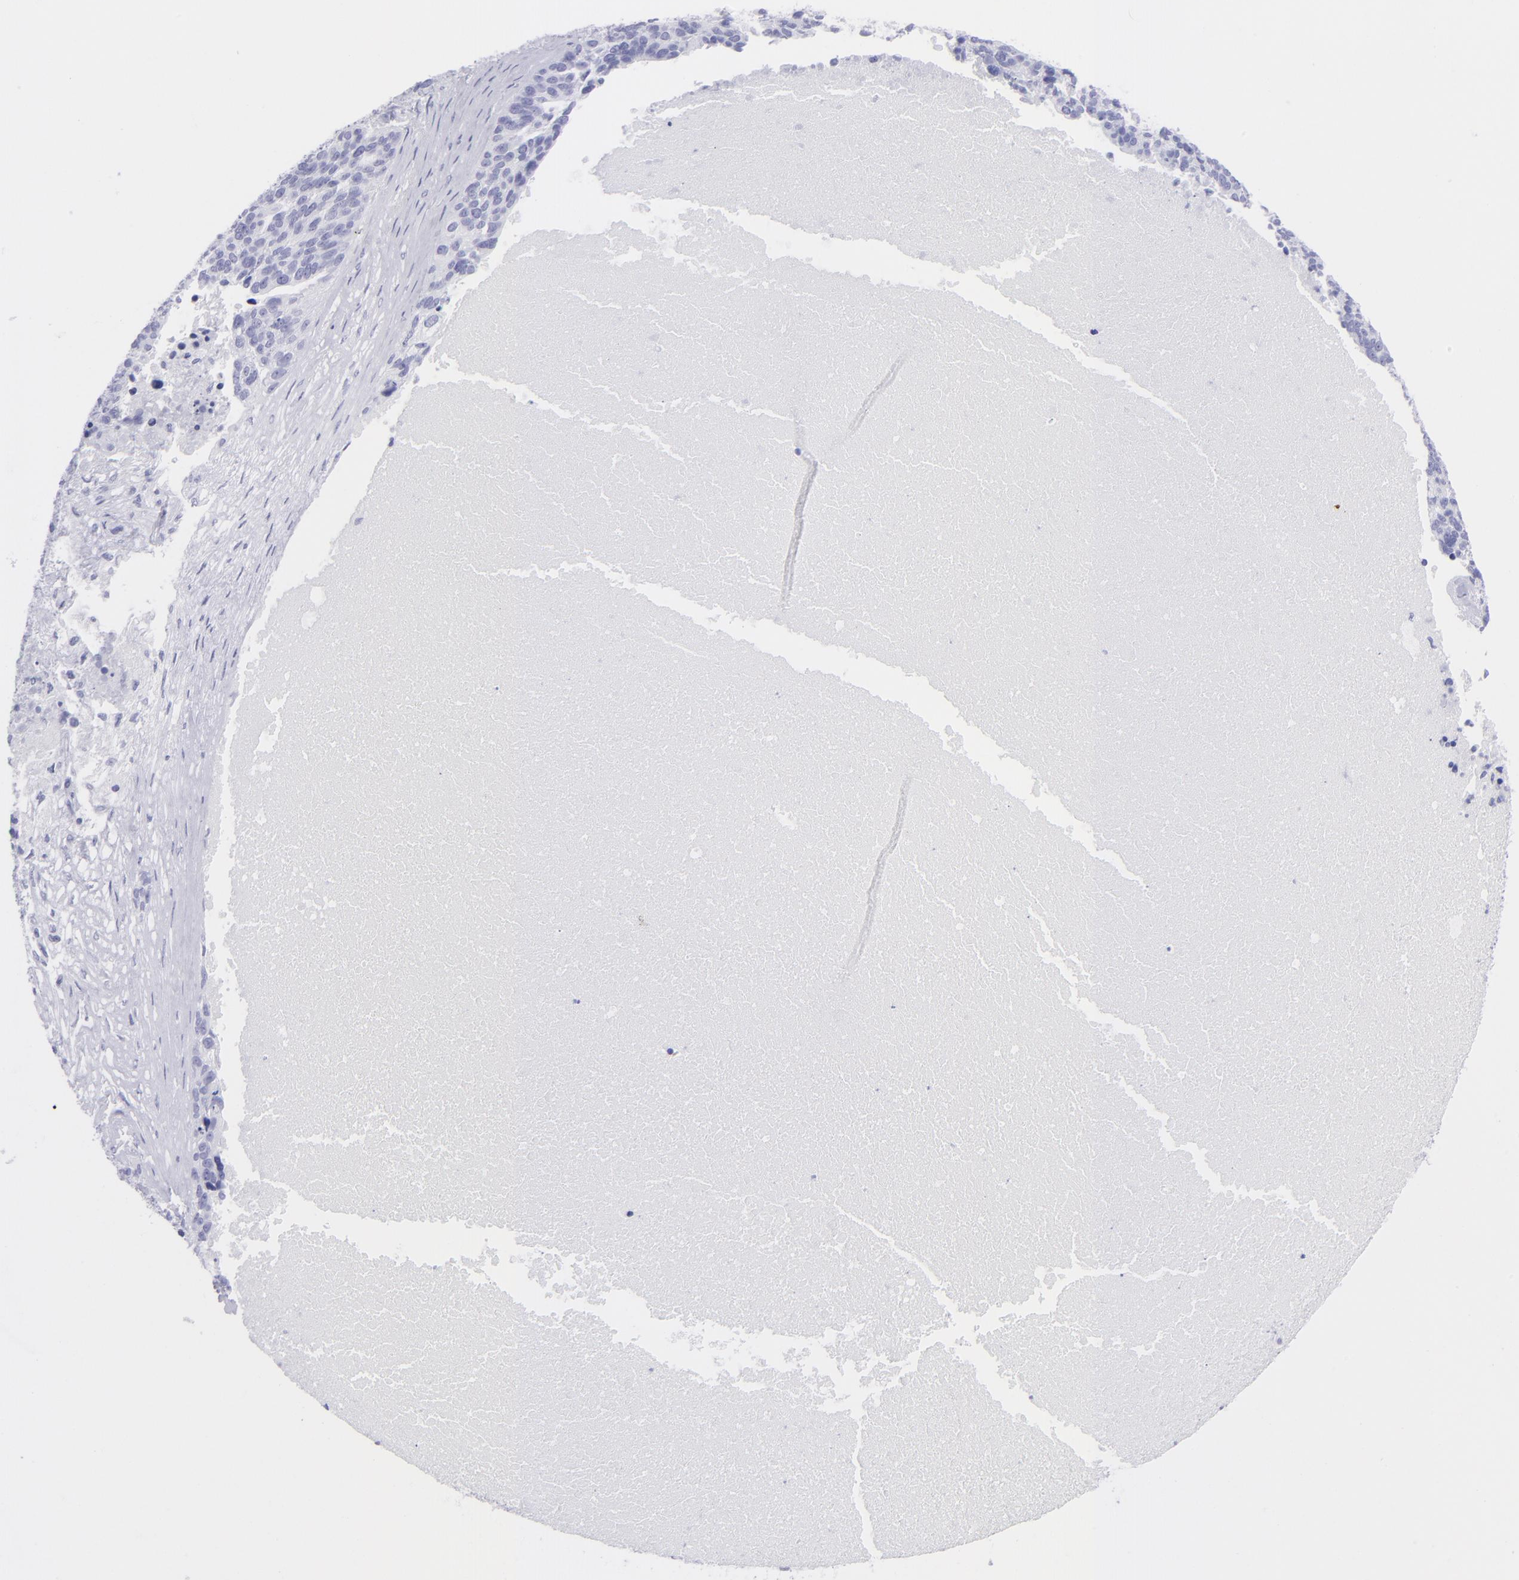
{"staining": {"intensity": "negative", "quantity": "none", "location": "none"}, "tissue": "ovarian cancer", "cell_type": "Tumor cells", "image_type": "cancer", "snomed": [{"axis": "morphology", "description": "Cystadenocarcinoma, serous, NOS"}, {"axis": "topography", "description": "Ovary"}], "caption": "DAB (3,3'-diaminobenzidine) immunohistochemical staining of human ovarian cancer reveals no significant expression in tumor cells. (DAB immunohistochemistry (IHC) visualized using brightfield microscopy, high magnification).", "gene": "SLC1A2", "patient": {"sex": "female", "age": 59}}